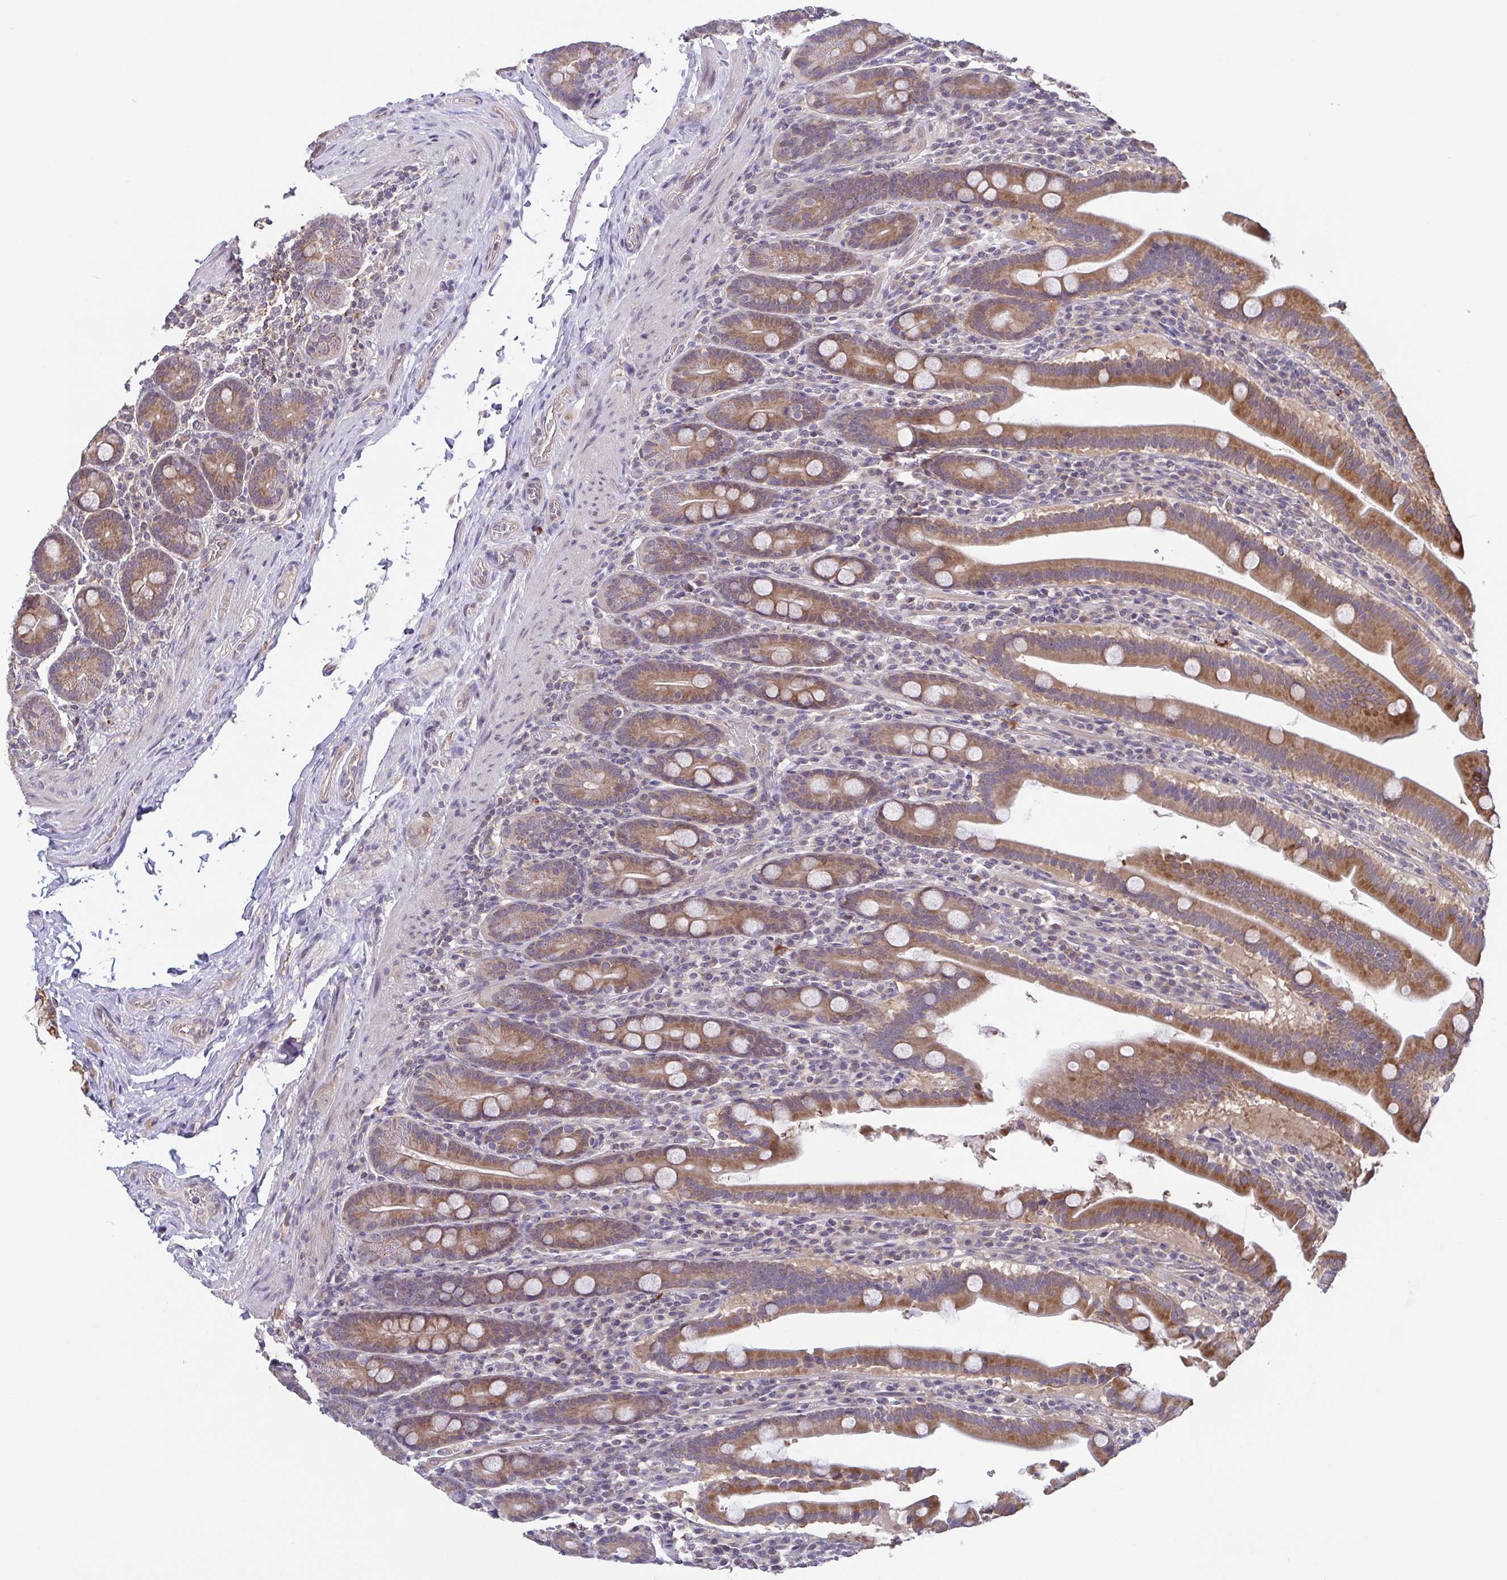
{"staining": {"intensity": "strong", "quantity": "25%-75%", "location": "cytoplasmic/membranous"}, "tissue": "small intestine", "cell_type": "Glandular cells", "image_type": "normal", "snomed": [{"axis": "morphology", "description": "Normal tissue, NOS"}, {"axis": "topography", "description": "Small intestine"}], "caption": "Immunohistochemistry (IHC) of benign human small intestine exhibits high levels of strong cytoplasmic/membranous positivity in about 25%-75% of glandular cells.", "gene": "OSBPL7", "patient": {"sex": "male", "age": 26}}